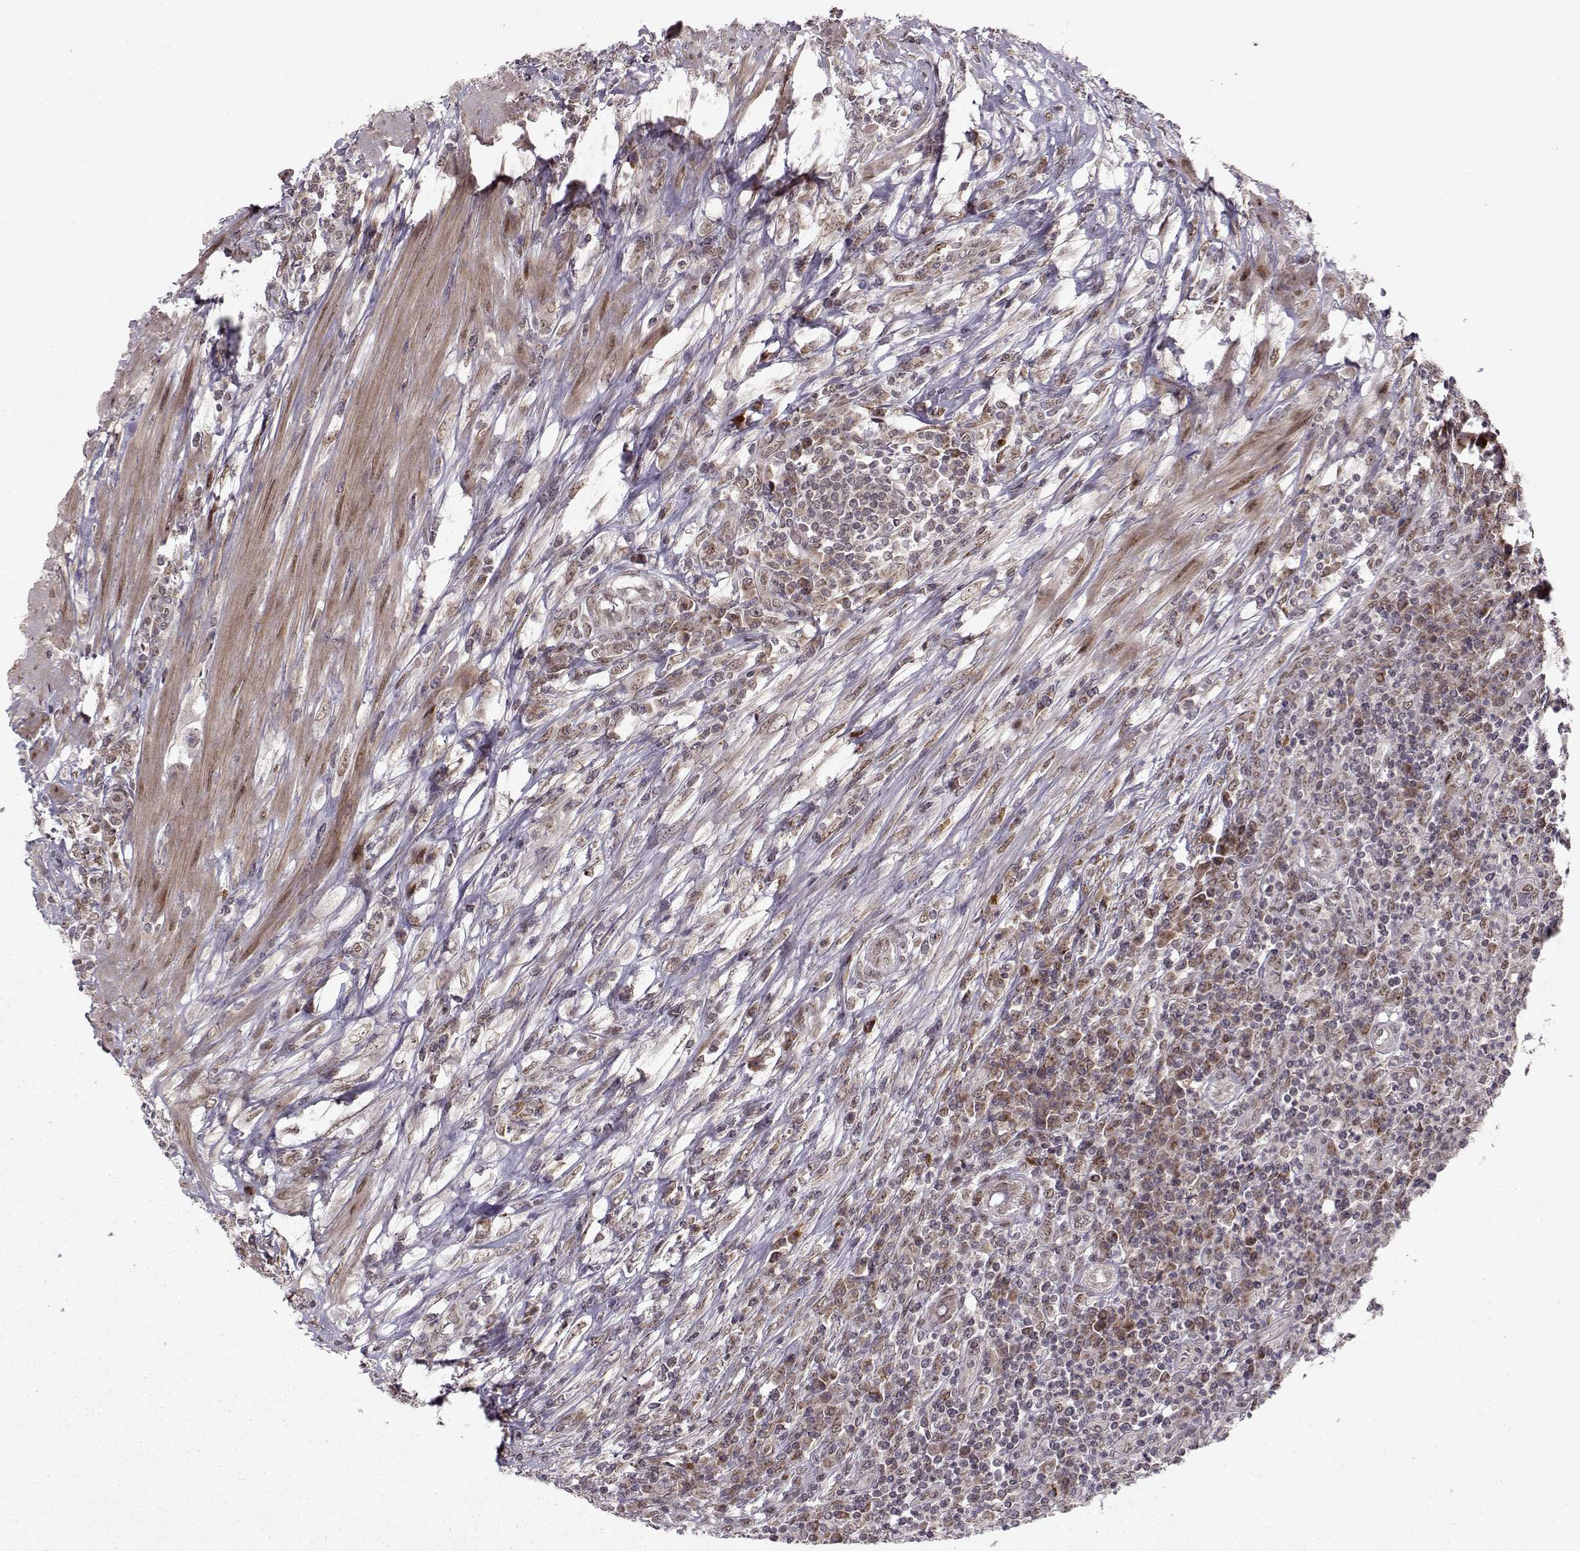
{"staining": {"intensity": "strong", "quantity": ">75%", "location": "cytoplasmic/membranous"}, "tissue": "colorectal cancer", "cell_type": "Tumor cells", "image_type": "cancer", "snomed": [{"axis": "morphology", "description": "Adenocarcinoma, NOS"}, {"axis": "topography", "description": "Colon"}], "caption": "The image shows immunohistochemical staining of colorectal cancer (adenocarcinoma). There is strong cytoplasmic/membranous expression is appreciated in about >75% of tumor cells. The staining was performed using DAB to visualize the protein expression in brown, while the nuclei were stained in blue with hematoxylin (Magnification: 20x).", "gene": "RAI1", "patient": {"sex": "male", "age": 53}}